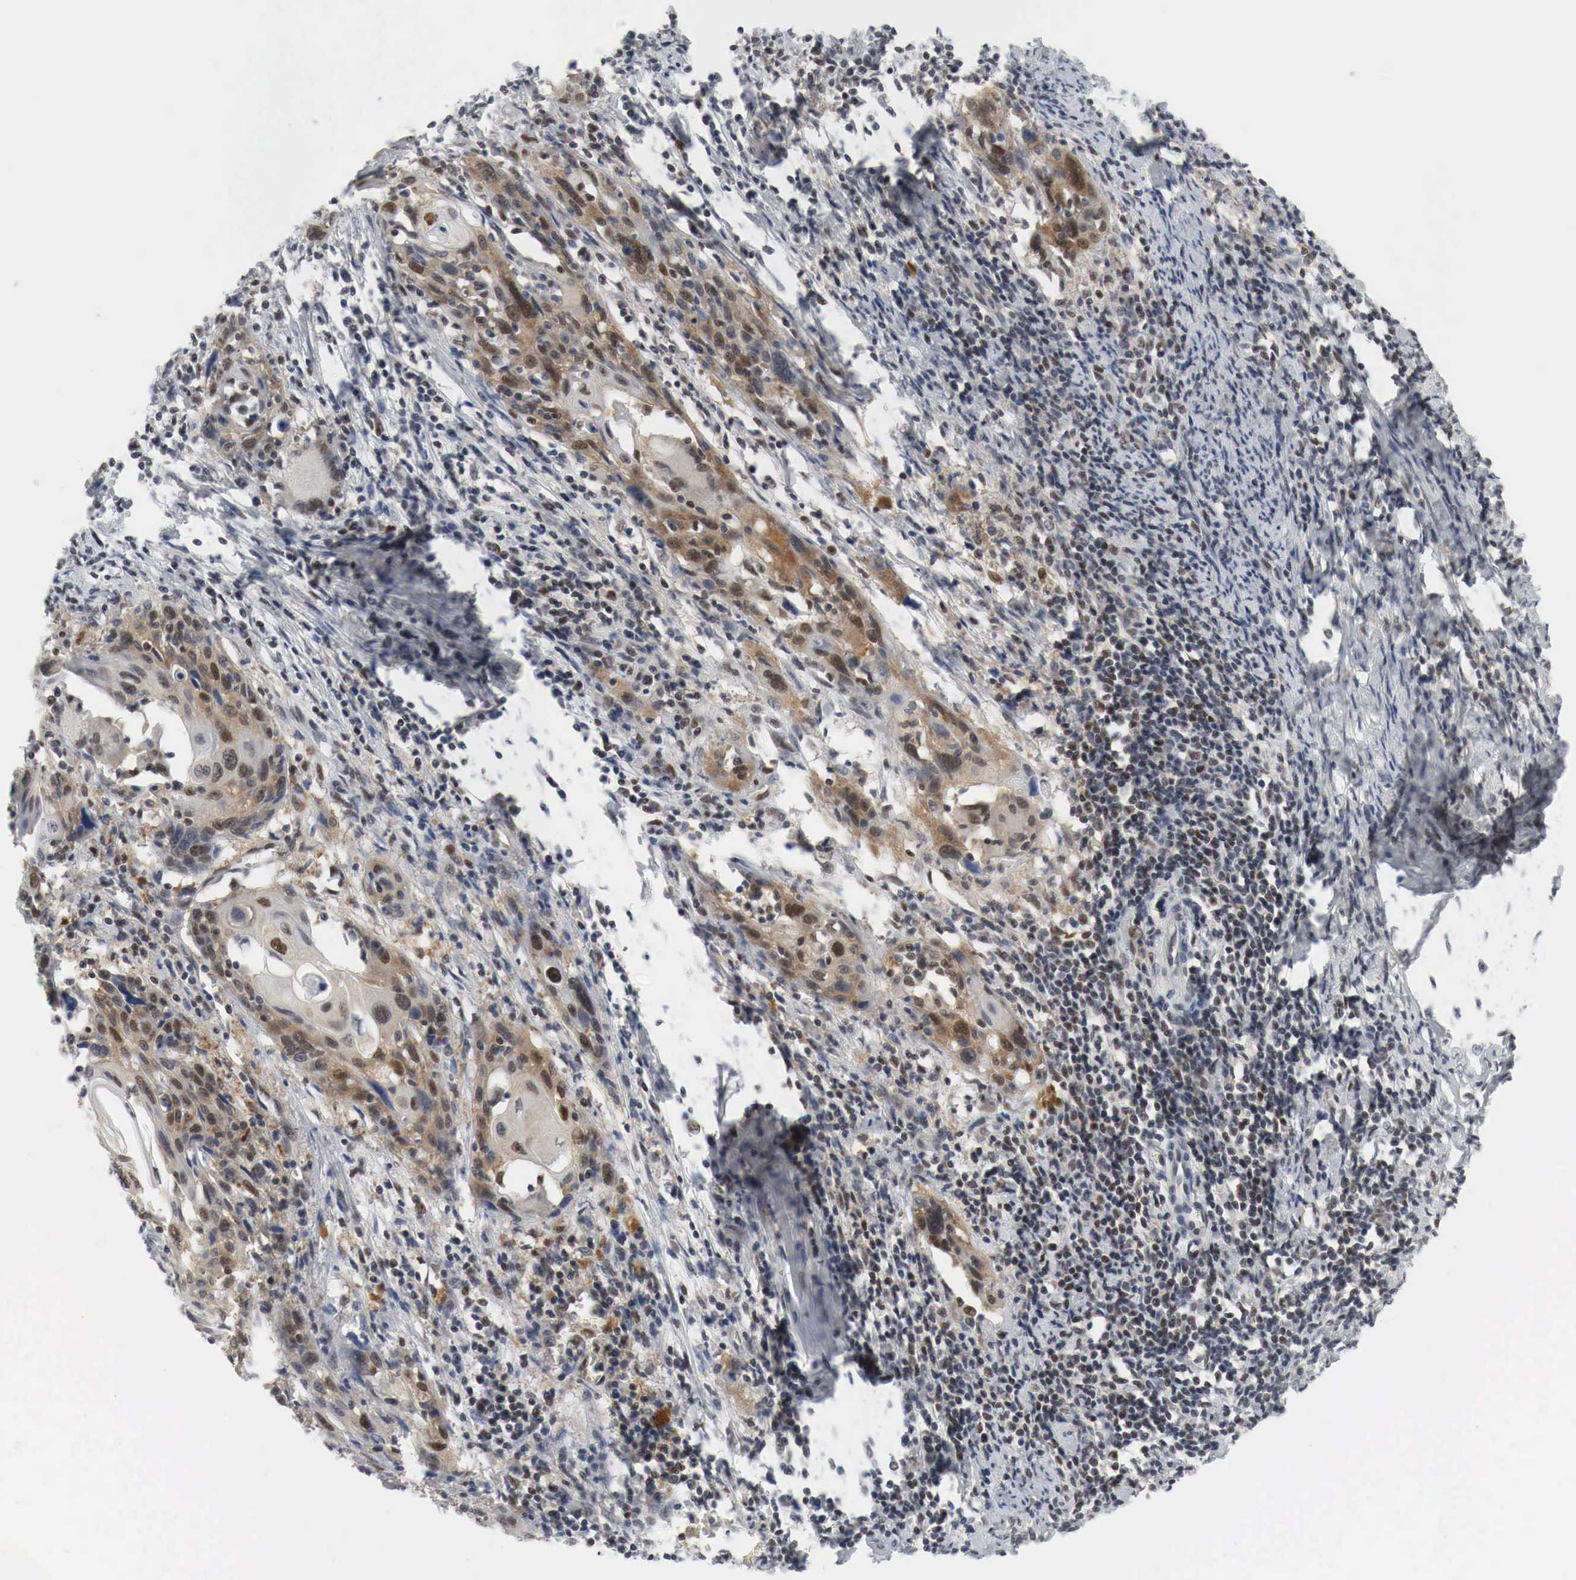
{"staining": {"intensity": "moderate", "quantity": "25%-75%", "location": "cytoplasmic/membranous,nuclear"}, "tissue": "cervical cancer", "cell_type": "Tumor cells", "image_type": "cancer", "snomed": [{"axis": "morphology", "description": "Squamous cell carcinoma, NOS"}, {"axis": "topography", "description": "Cervix"}], "caption": "A histopathology image showing moderate cytoplasmic/membranous and nuclear staining in about 25%-75% of tumor cells in cervical cancer (squamous cell carcinoma), as visualized by brown immunohistochemical staining.", "gene": "MYC", "patient": {"sex": "female", "age": 54}}